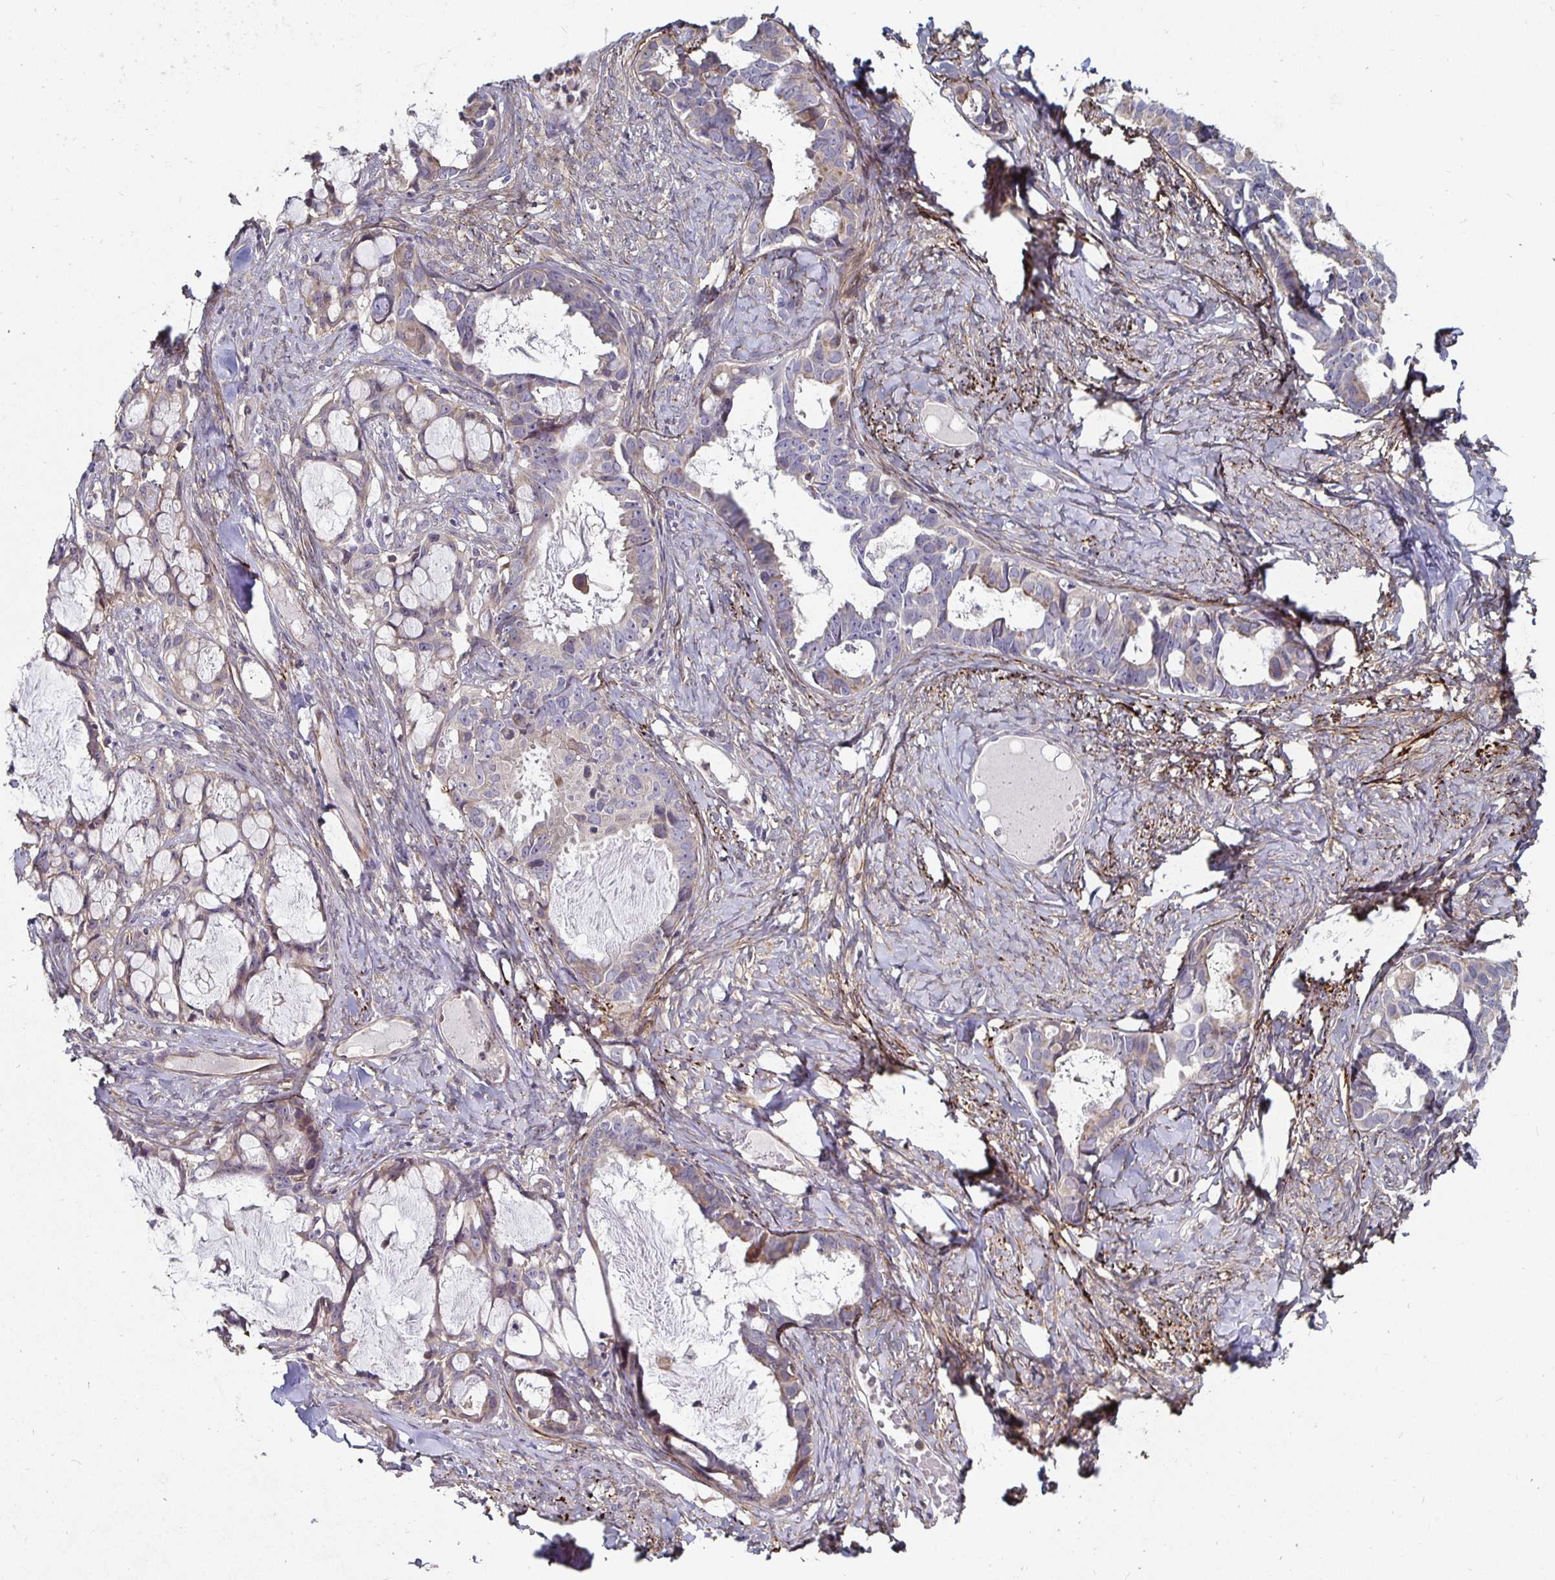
{"staining": {"intensity": "weak", "quantity": "<25%", "location": "cytoplasmic/membranous"}, "tissue": "ovarian cancer", "cell_type": "Tumor cells", "image_type": "cancer", "snomed": [{"axis": "morphology", "description": "Cystadenocarcinoma, serous, NOS"}, {"axis": "topography", "description": "Ovary"}], "caption": "This is an IHC histopathology image of human ovarian cancer. There is no expression in tumor cells.", "gene": "GJA4", "patient": {"sex": "female", "age": 69}}